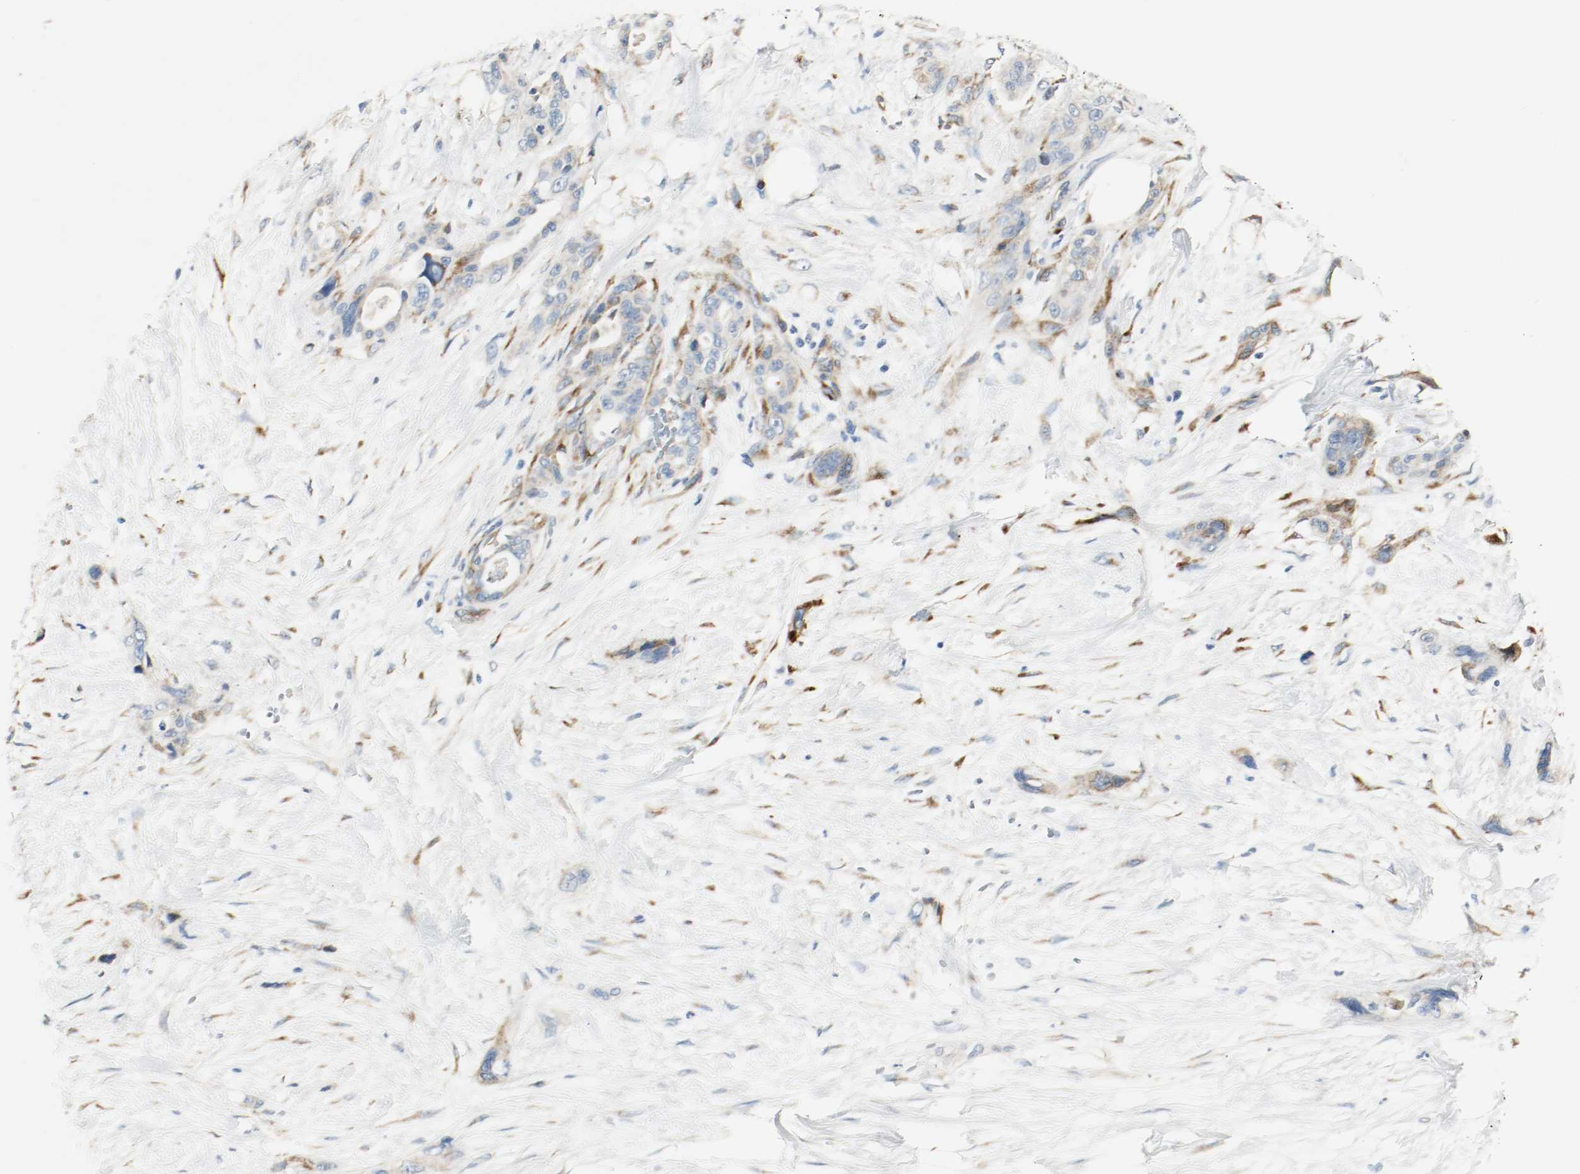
{"staining": {"intensity": "negative", "quantity": "none", "location": "none"}, "tissue": "pancreatic cancer", "cell_type": "Tumor cells", "image_type": "cancer", "snomed": [{"axis": "morphology", "description": "Adenocarcinoma, NOS"}, {"axis": "topography", "description": "Pancreas"}], "caption": "High magnification brightfield microscopy of pancreatic adenocarcinoma stained with DAB (3,3'-diaminobenzidine) (brown) and counterstained with hematoxylin (blue): tumor cells show no significant positivity. Brightfield microscopy of immunohistochemistry stained with DAB (brown) and hematoxylin (blue), captured at high magnification.", "gene": "LAMB1", "patient": {"sex": "male", "age": 46}}